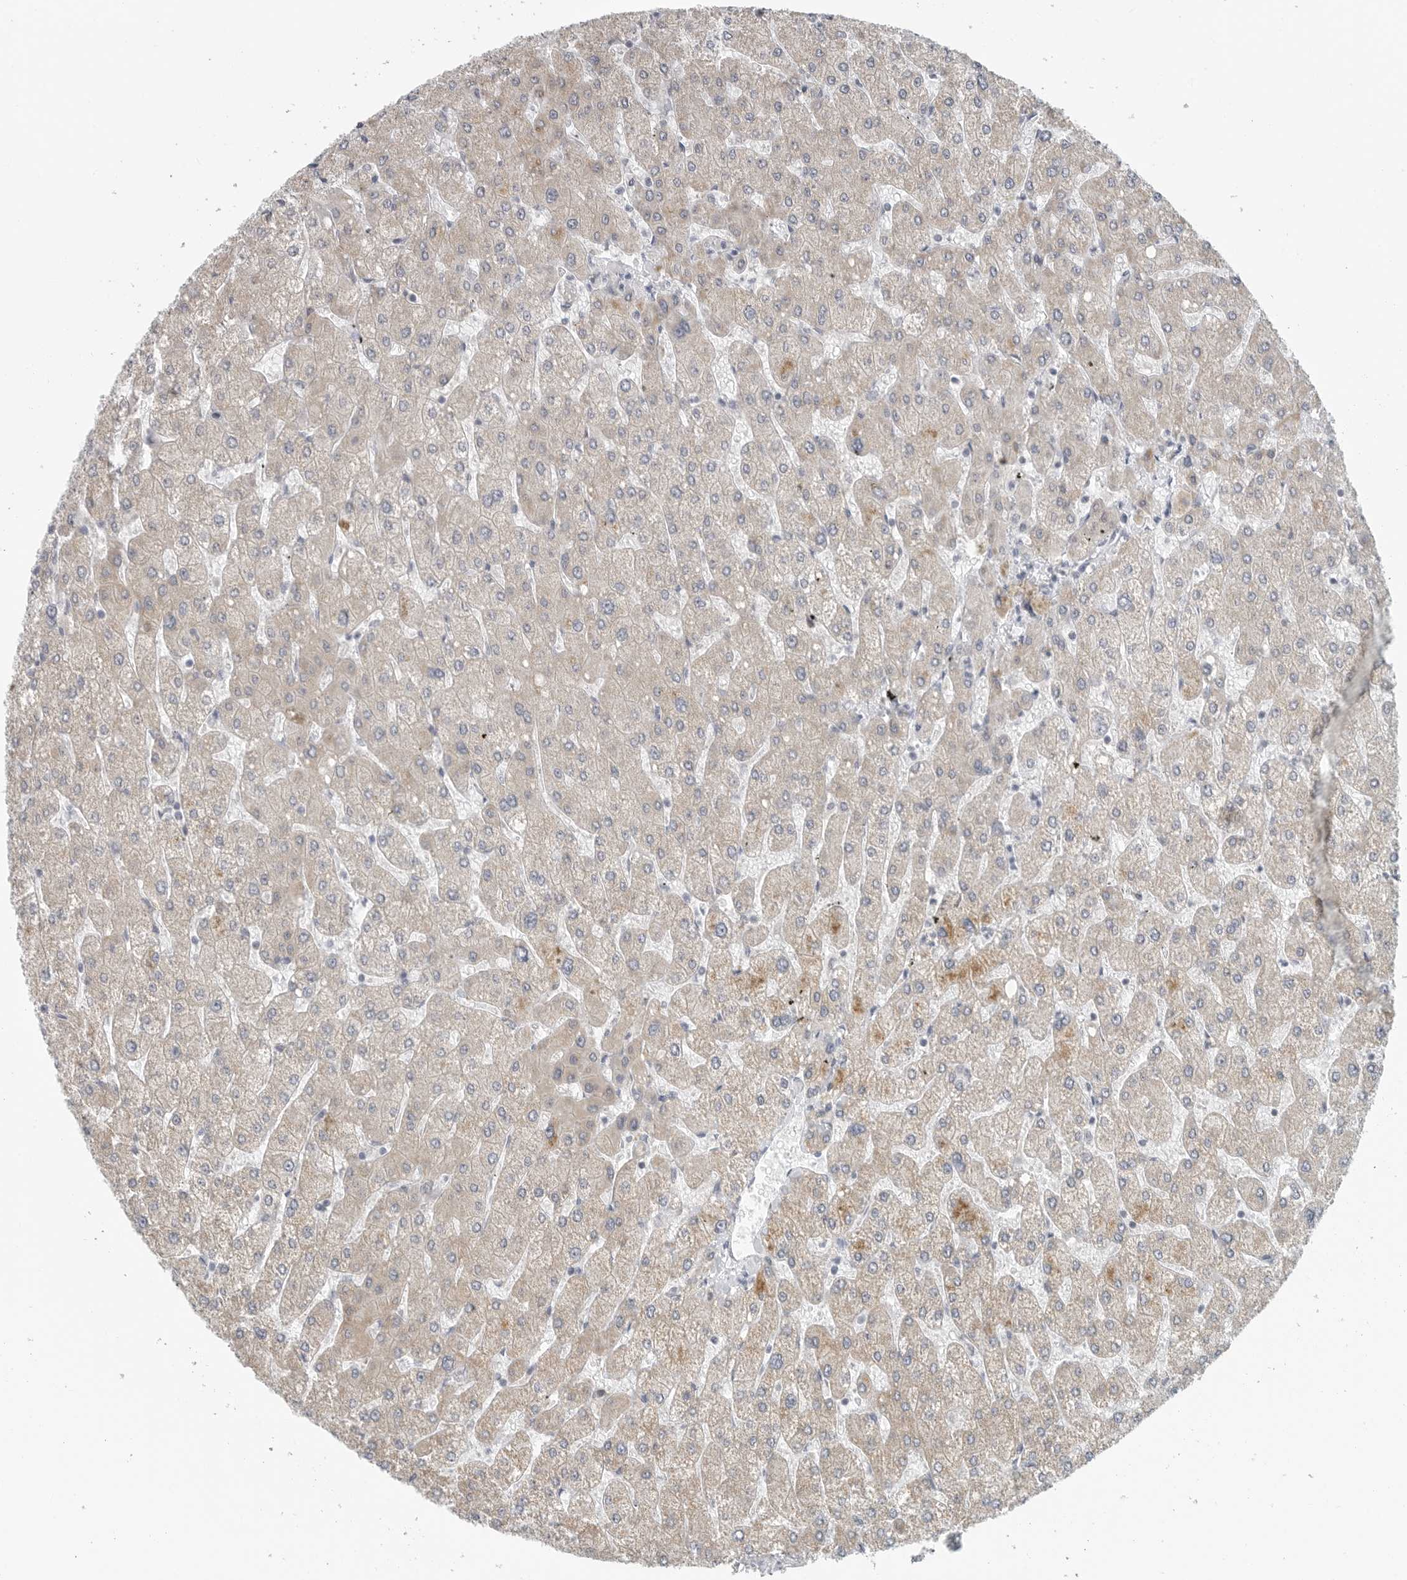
{"staining": {"intensity": "weak", "quantity": "<25%", "location": "cytoplasmic/membranous"}, "tissue": "liver", "cell_type": "Cholangiocytes", "image_type": "normal", "snomed": [{"axis": "morphology", "description": "Normal tissue, NOS"}, {"axis": "topography", "description": "Liver"}], "caption": "High power microscopy photomicrograph of an IHC photomicrograph of benign liver, revealing no significant positivity in cholangiocytes. (Immunohistochemistry, brightfield microscopy, high magnification).", "gene": "IL12RB2", "patient": {"sex": "male", "age": 55}}